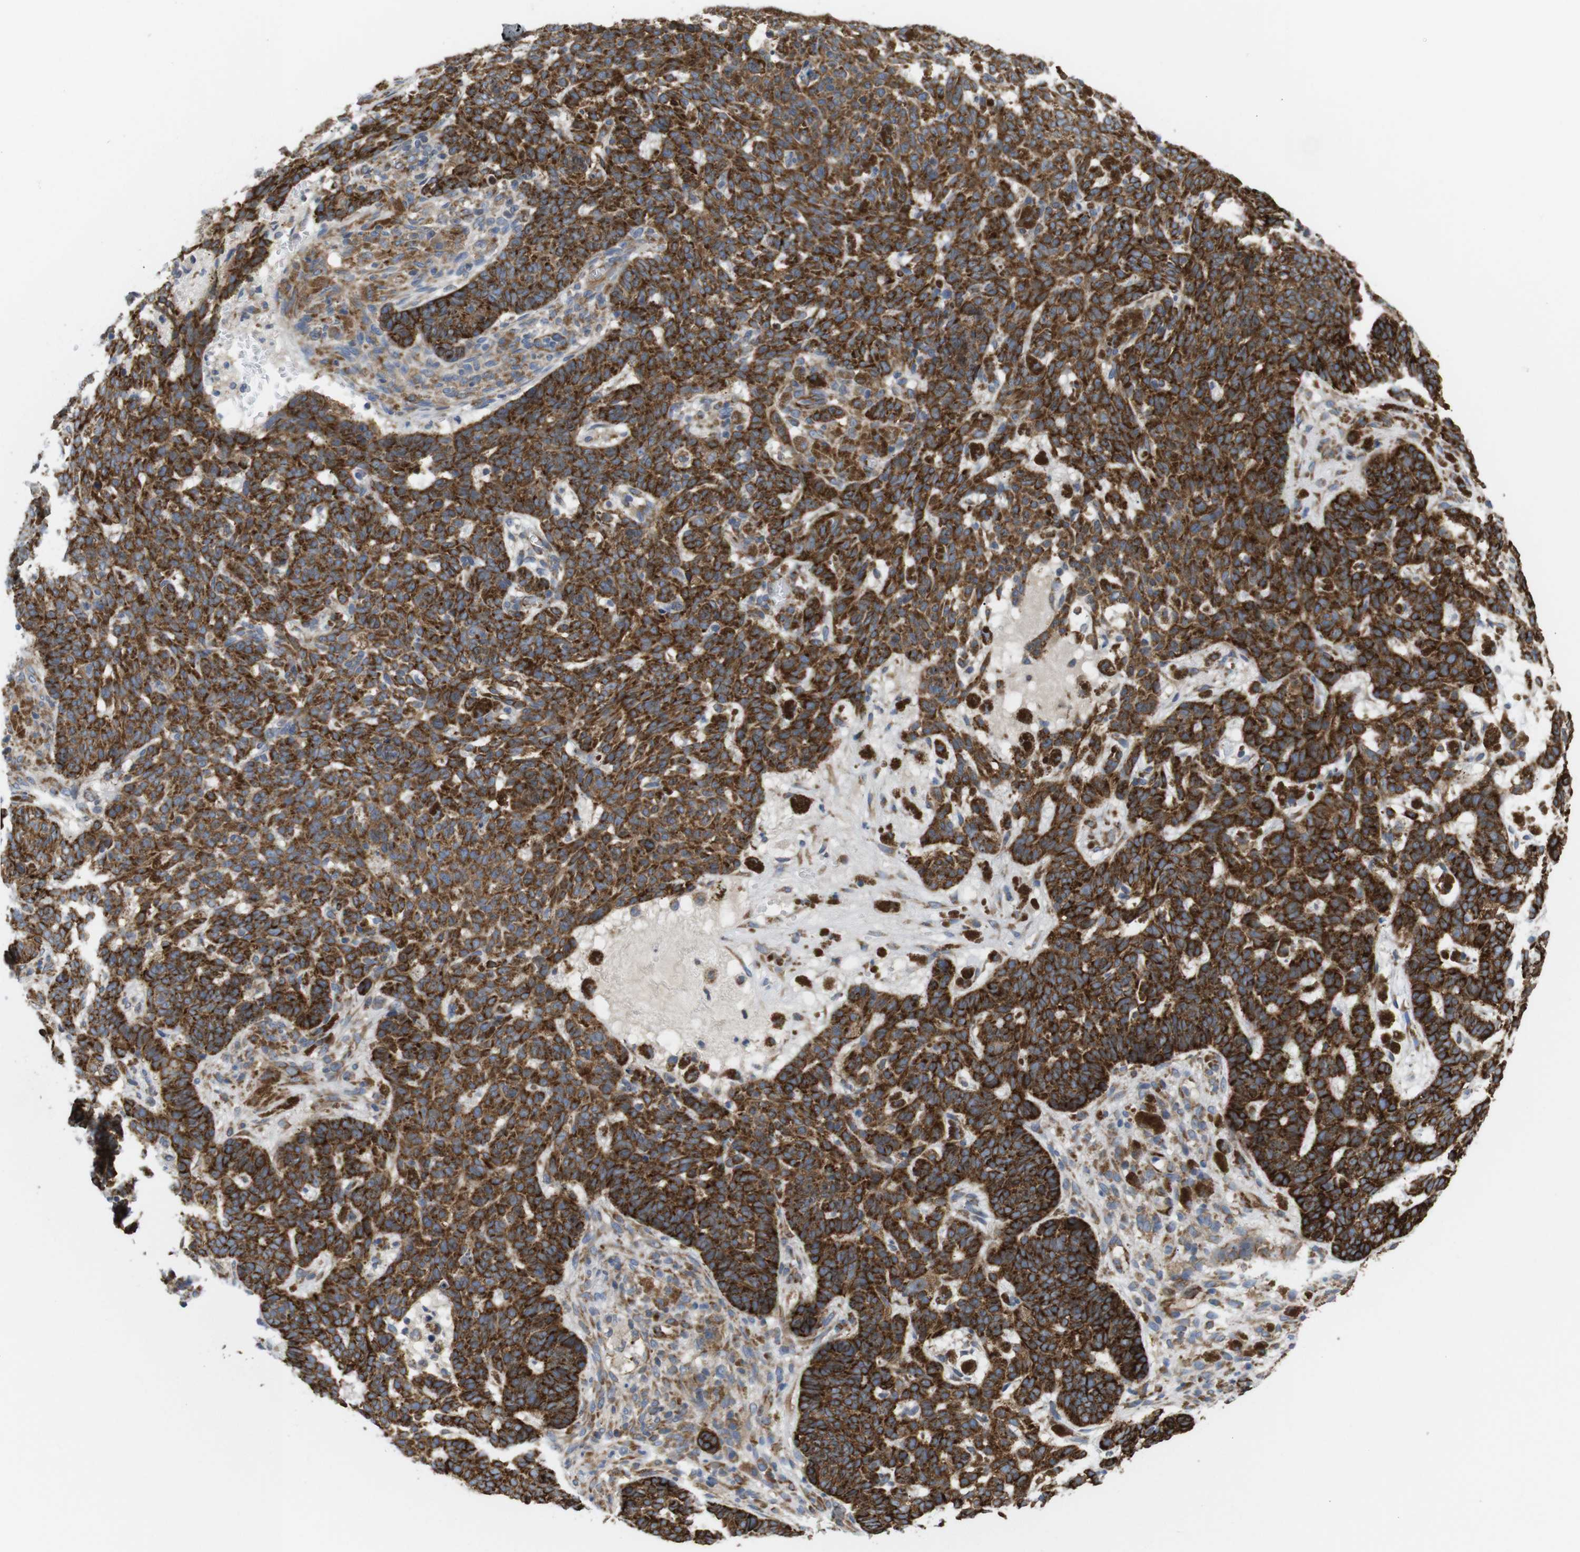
{"staining": {"intensity": "strong", "quantity": ">75%", "location": "cytoplasmic/membranous"}, "tissue": "skin cancer", "cell_type": "Tumor cells", "image_type": "cancer", "snomed": [{"axis": "morphology", "description": "Basal cell carcinoma"}, {"axis": "topography", "description": "Skin"}], "caption": "Skin cancer stained with DAB immunohistochemistry (IHC) exhibits high levels of strong cytoplasmic/membranous staining in about >75% of tumor cells.", "gene": "PCNX2", "patient": {"sex": "male", "age": 85}}